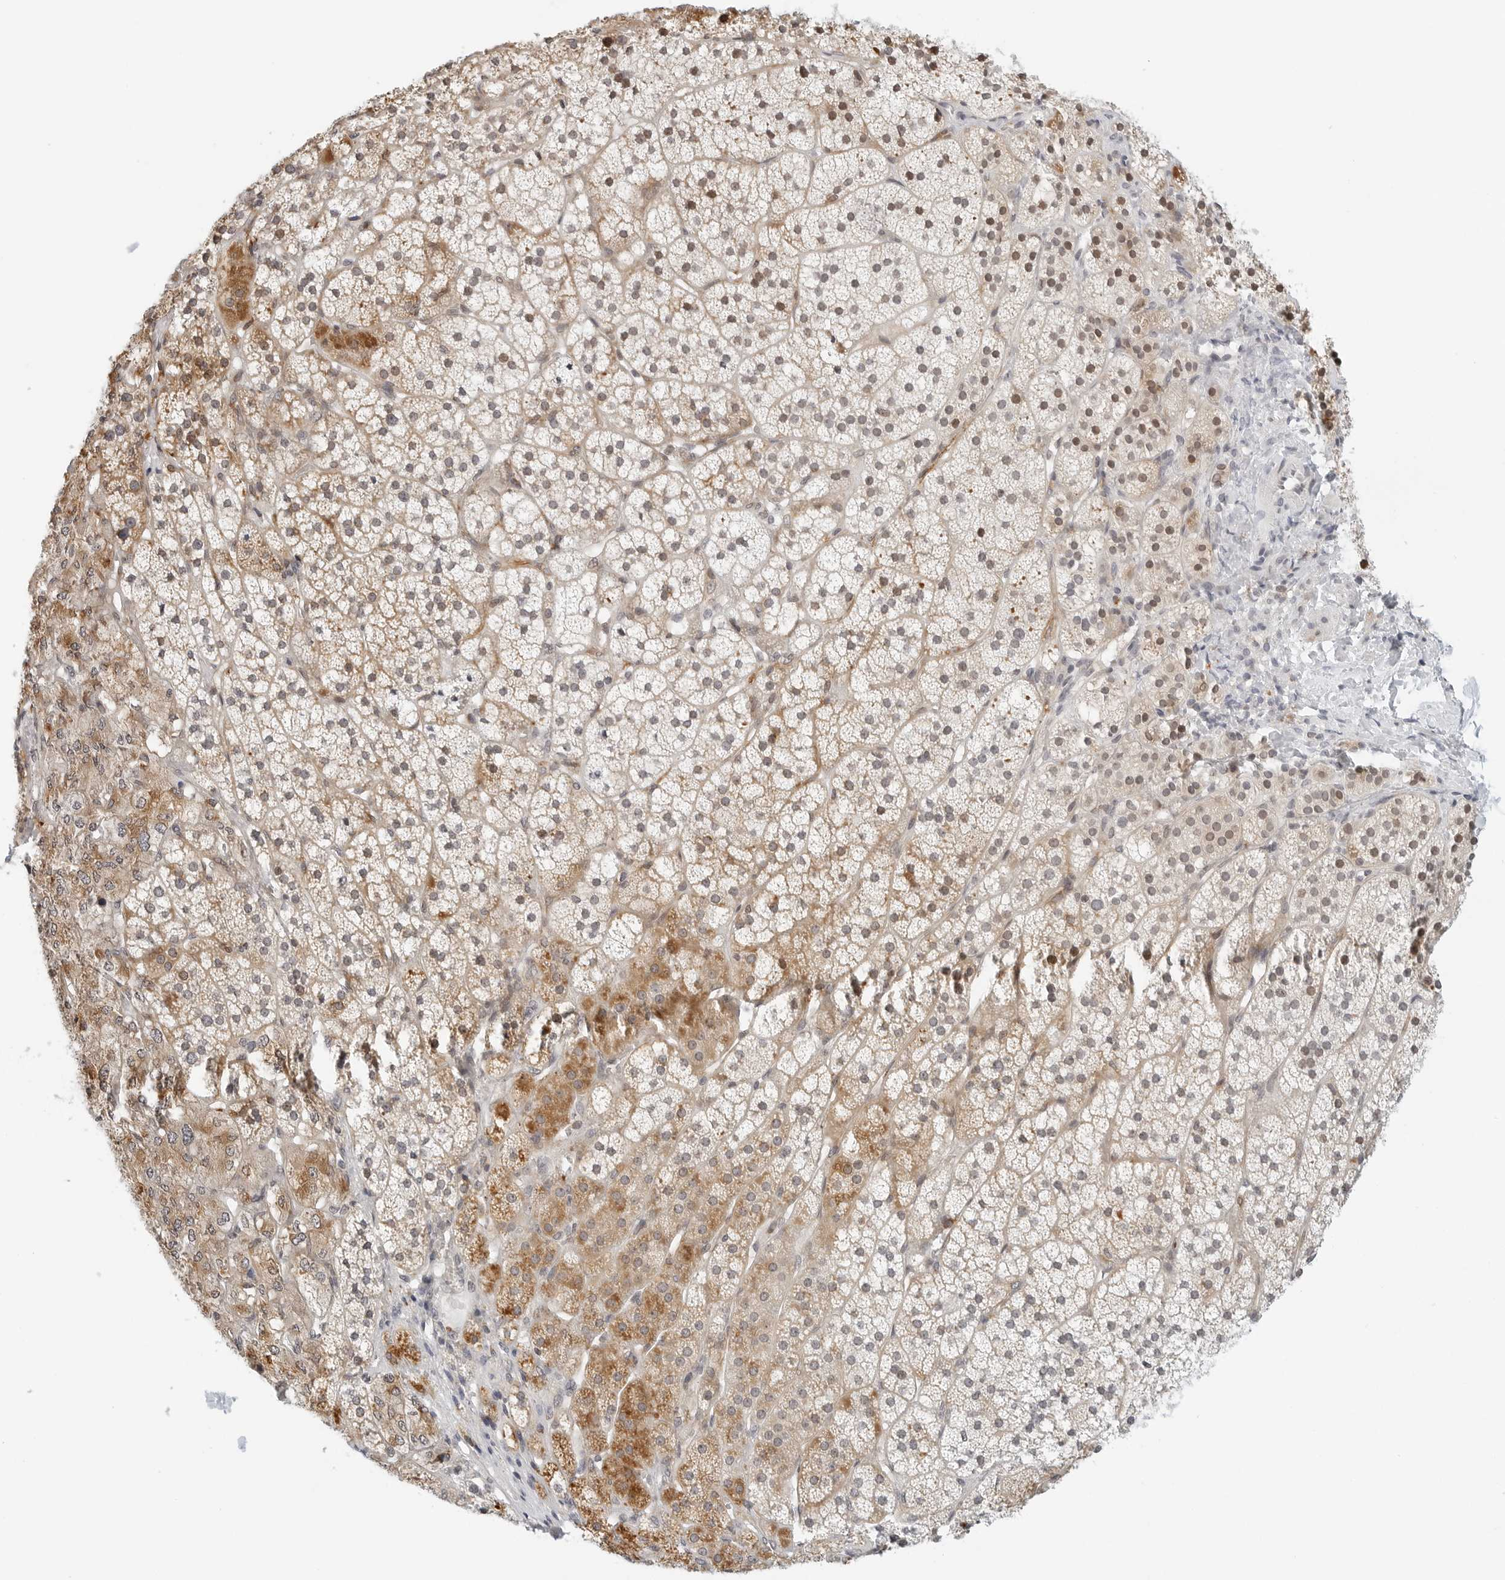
{"staining": {"intensity": "moderate", "quantity": ">75%", "location": "cytoplasmic/membranous"}, "tissue": "adrenal gland", "cell_type": "Glandular cells", "image_type": "normal", "snomed": [{"axis": "morphology", "description": "Normal tissue, NOS"}, {"axis": "topography", "description": "Adrenal gland"}], "caption": "Immunohistochemical staining of benign human adrenal gland exhibits medium levels of moderate cytoplasmic/membranous positivity in approximately >75% of glandular cells. (Brightfield microscopy of DAB IHC at high magnification).", "gene": "PARP10", "patient": {"sex": "female", "age": 44}}